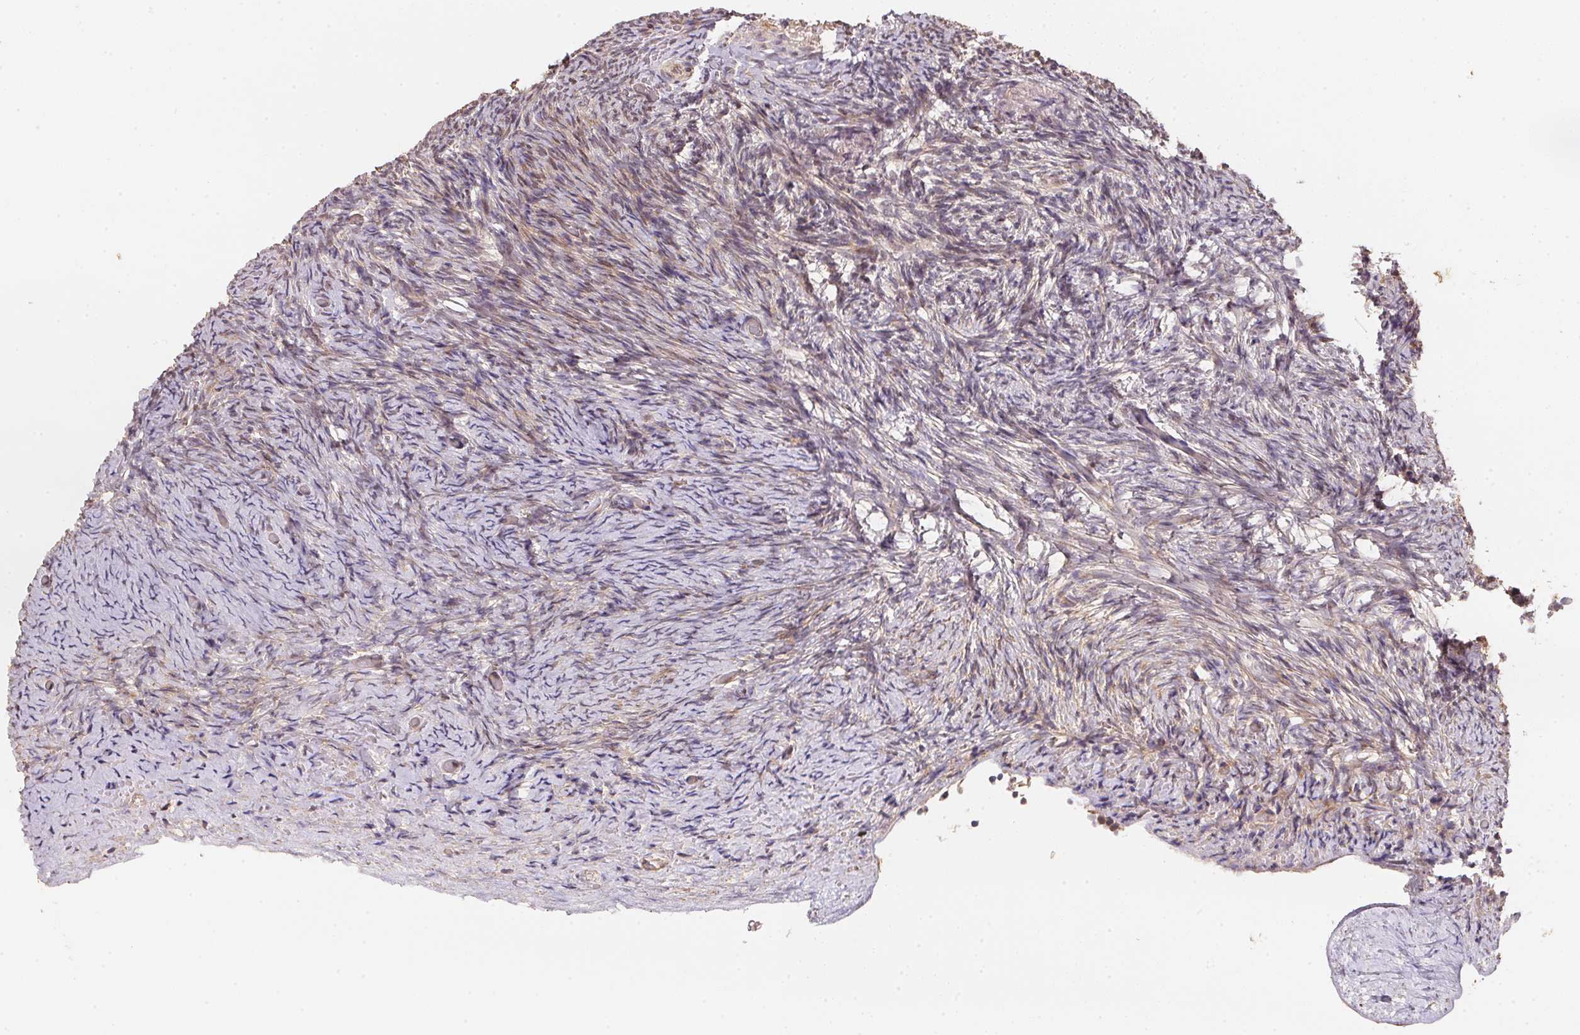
{"staining": {"intensity": "negative", "quantity": "none", "location": "none"}, "tissue": "ovary", "cell_type": "Ovarian stroma cells", "image_type": "normal", "snomed": [{"axis": "morphology", "description": "Normal tissue, NOS"}, {"axis": "topography", "description": "Ovary"}], "caption": "DAB immunohistochemical staining of normal ovary demonstrates no significant expression in ovarian stroma cells. Nuclei are stained in blue.", "gene": "TMEM222", "patient": {"sex": "female", "age": 34}}